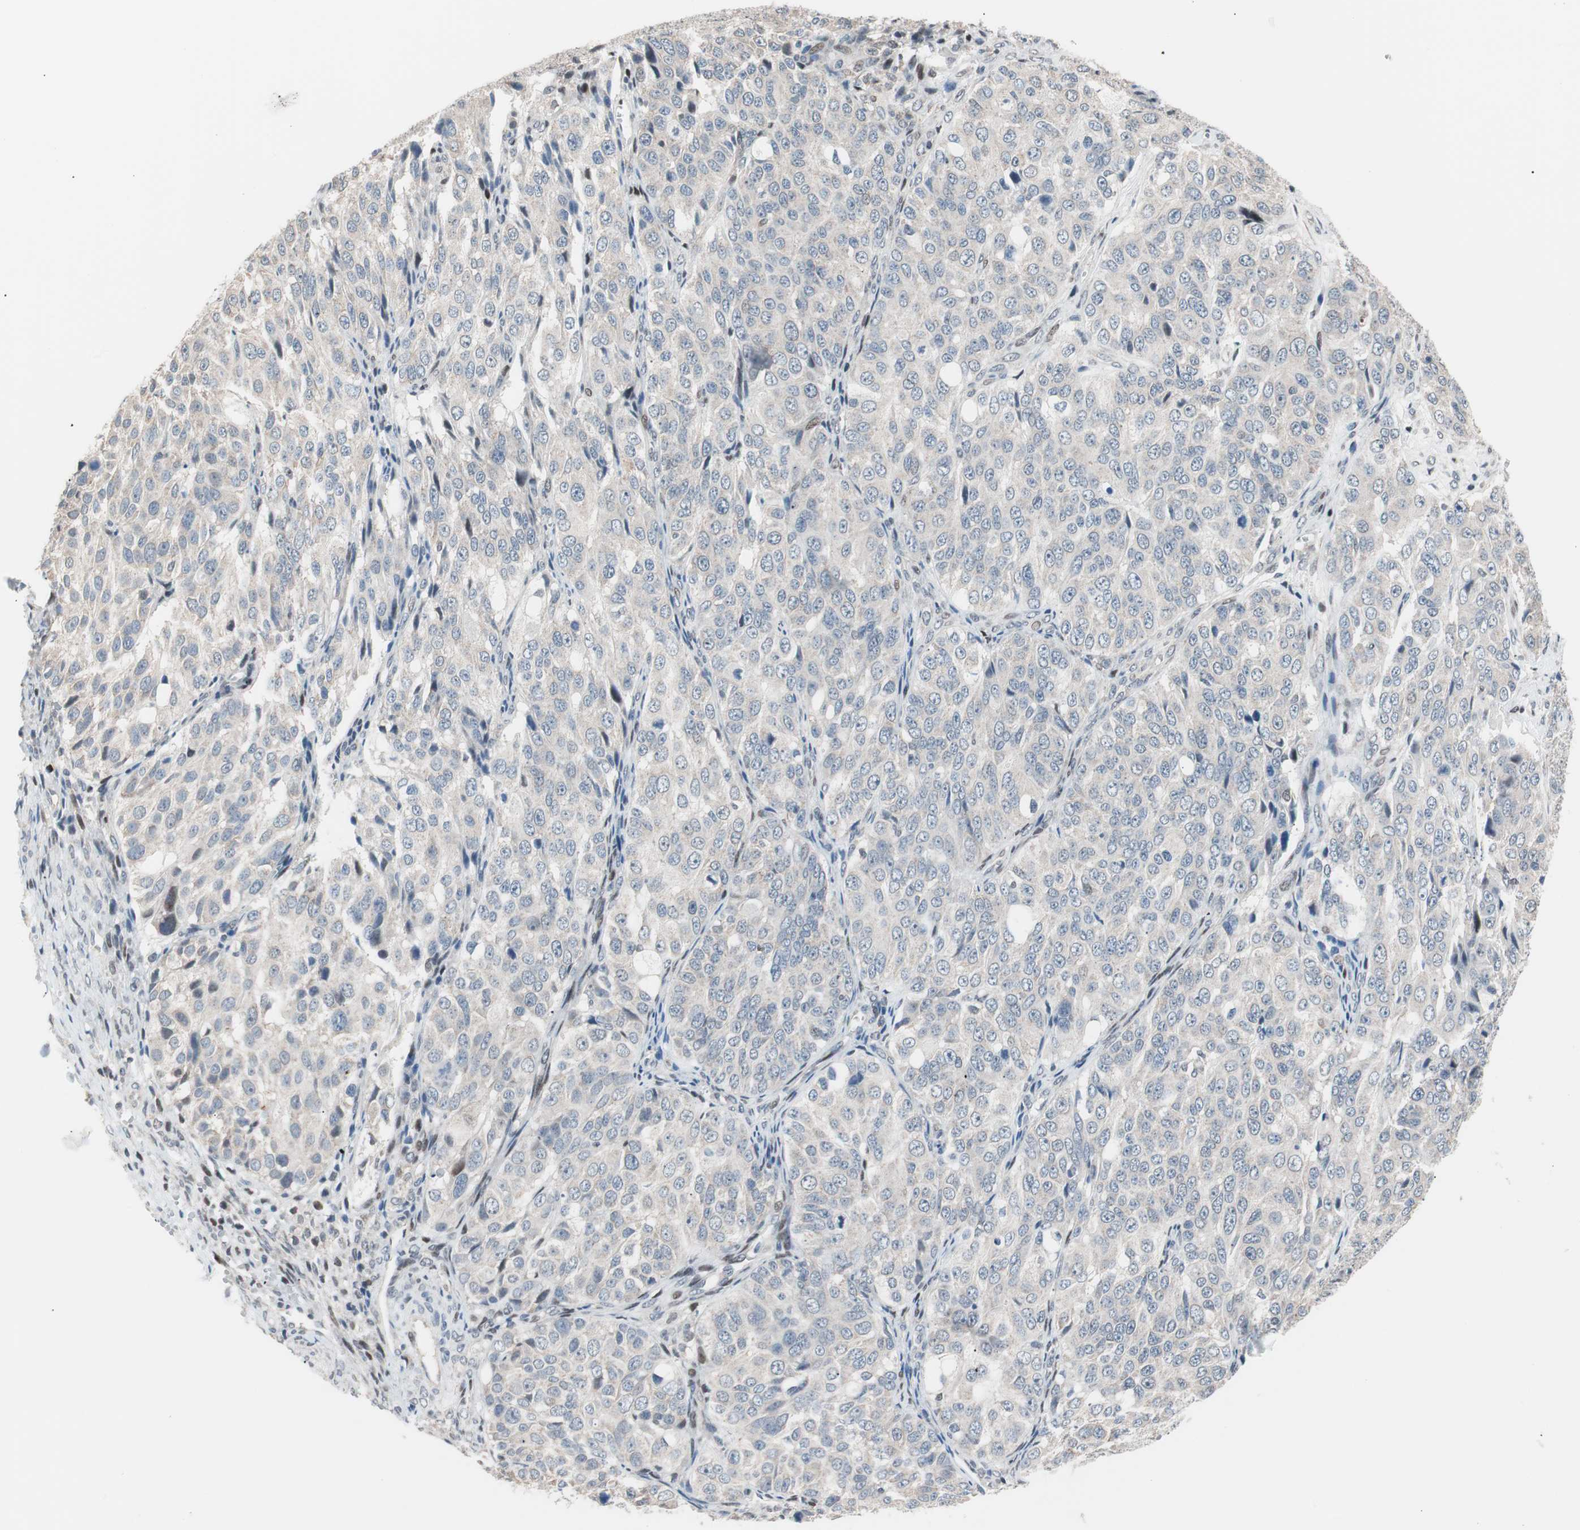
{"staining": {"intensity": "negative", "quantity": "none", "location": "none"}, "tissue": "ovarian cancer", "cell_type": "Tumor cells", "image_type": "cancer", "snomed": [{"axis": "morphology", "description": "Carcinoma, endometroid"}, {"axis": "topography", "description": "Ovary"}], "caption": "Ovarian cancer (endometroid carcinoma) stained for a protein using IHC reveals no positivity tumor cells.", "gene": "POLH", "patient": {"sex": "female", "age": 51}}